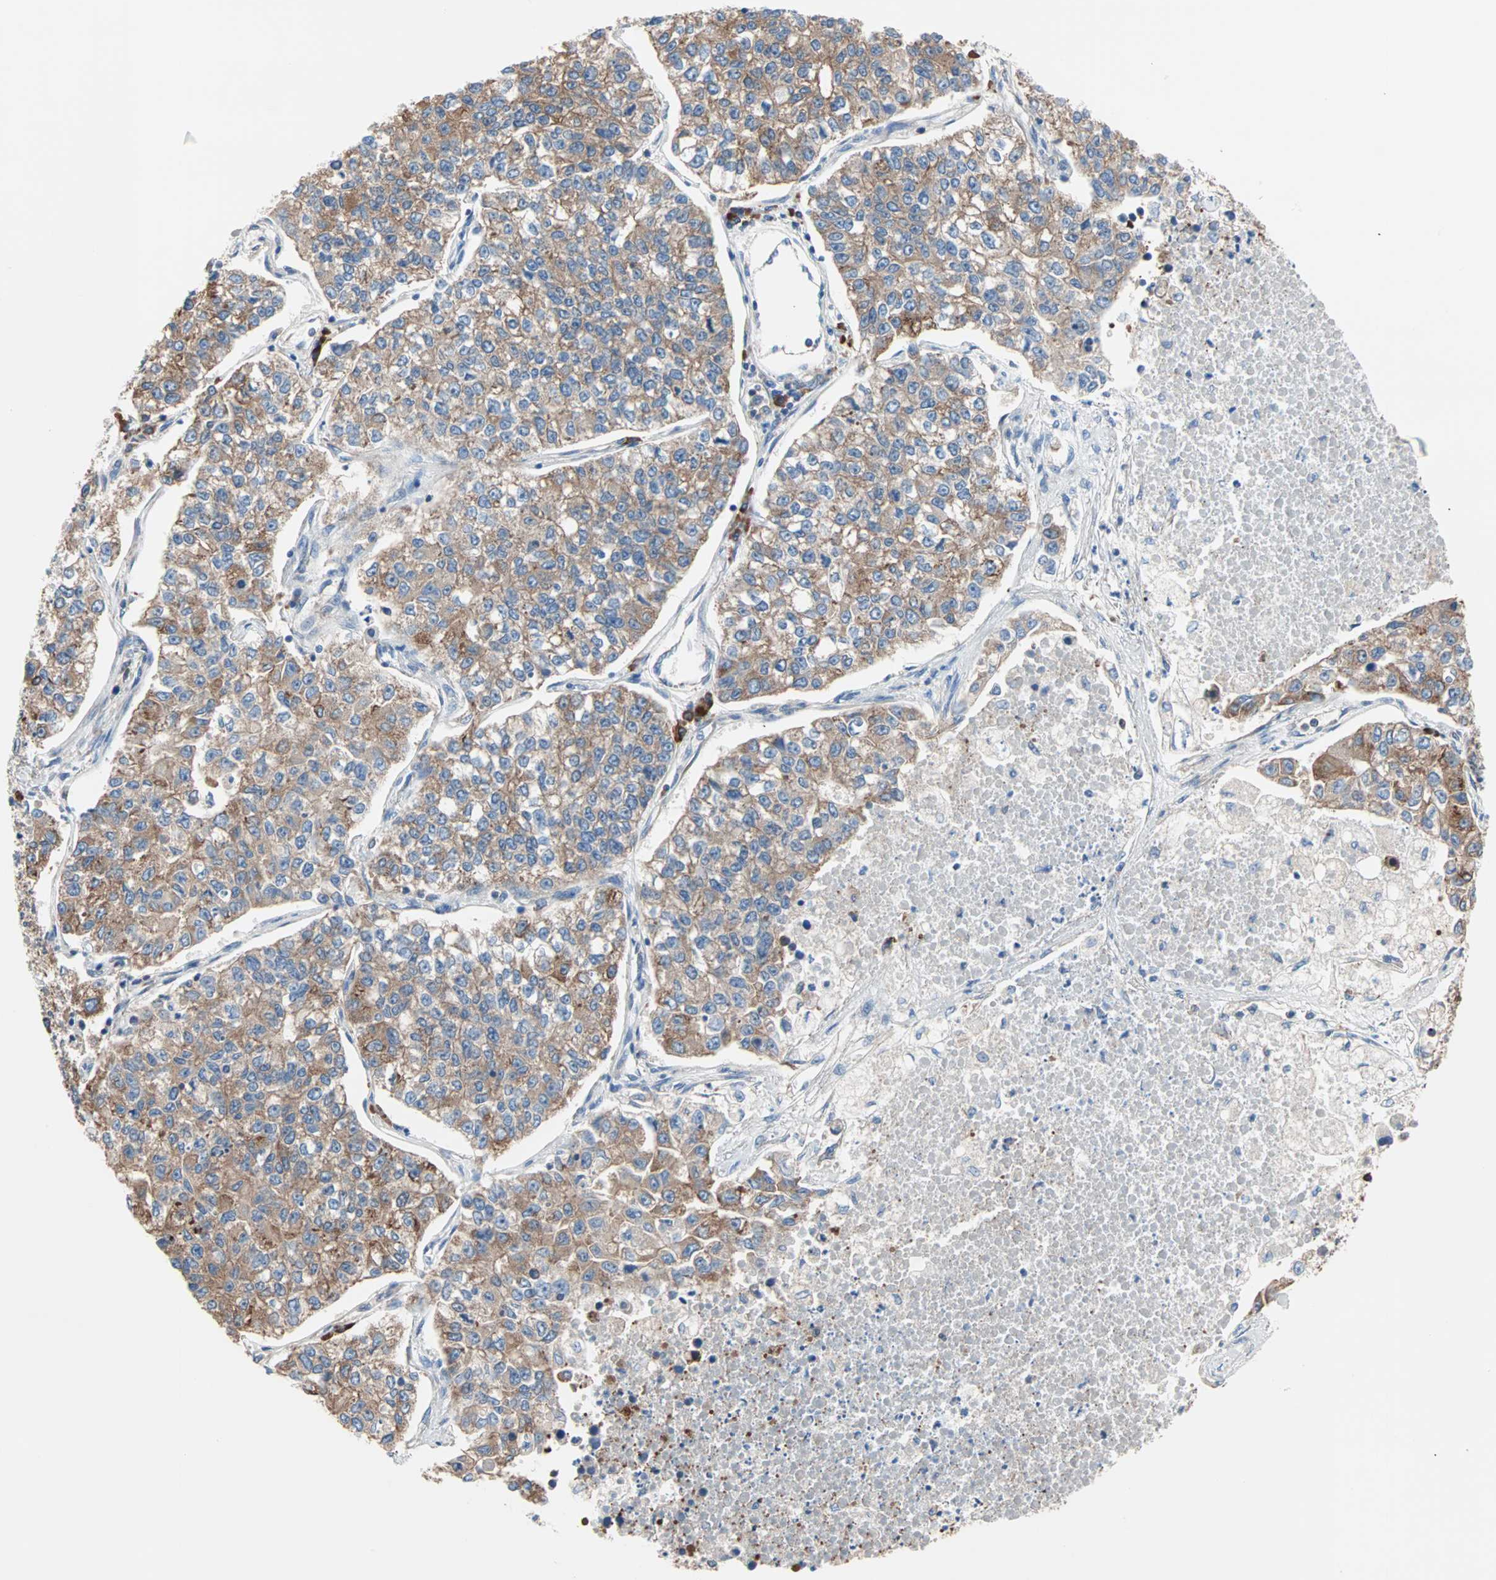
{"staining": {"intensity": "moderate", "quantity": ">75%", "location": "cytoplasmic/membranous"}, "tissue": "lung cancer", "cell_type": "Tumor cells", "image_type": "cancer", "snomed": [{"axis": "morphology", "description": "Adenocarcinoma, NOS"}, {"axis": "topography", "description": "Lung"}], "caption": "Immunohistochemical staining of adenocarcinoma (lung) displays medium levels of moderate cytoplasmic/membranous protein staining in about >75% of tumor cells.", "gene": "EEF2", "patient": {"sex": "male", "age": 49}}